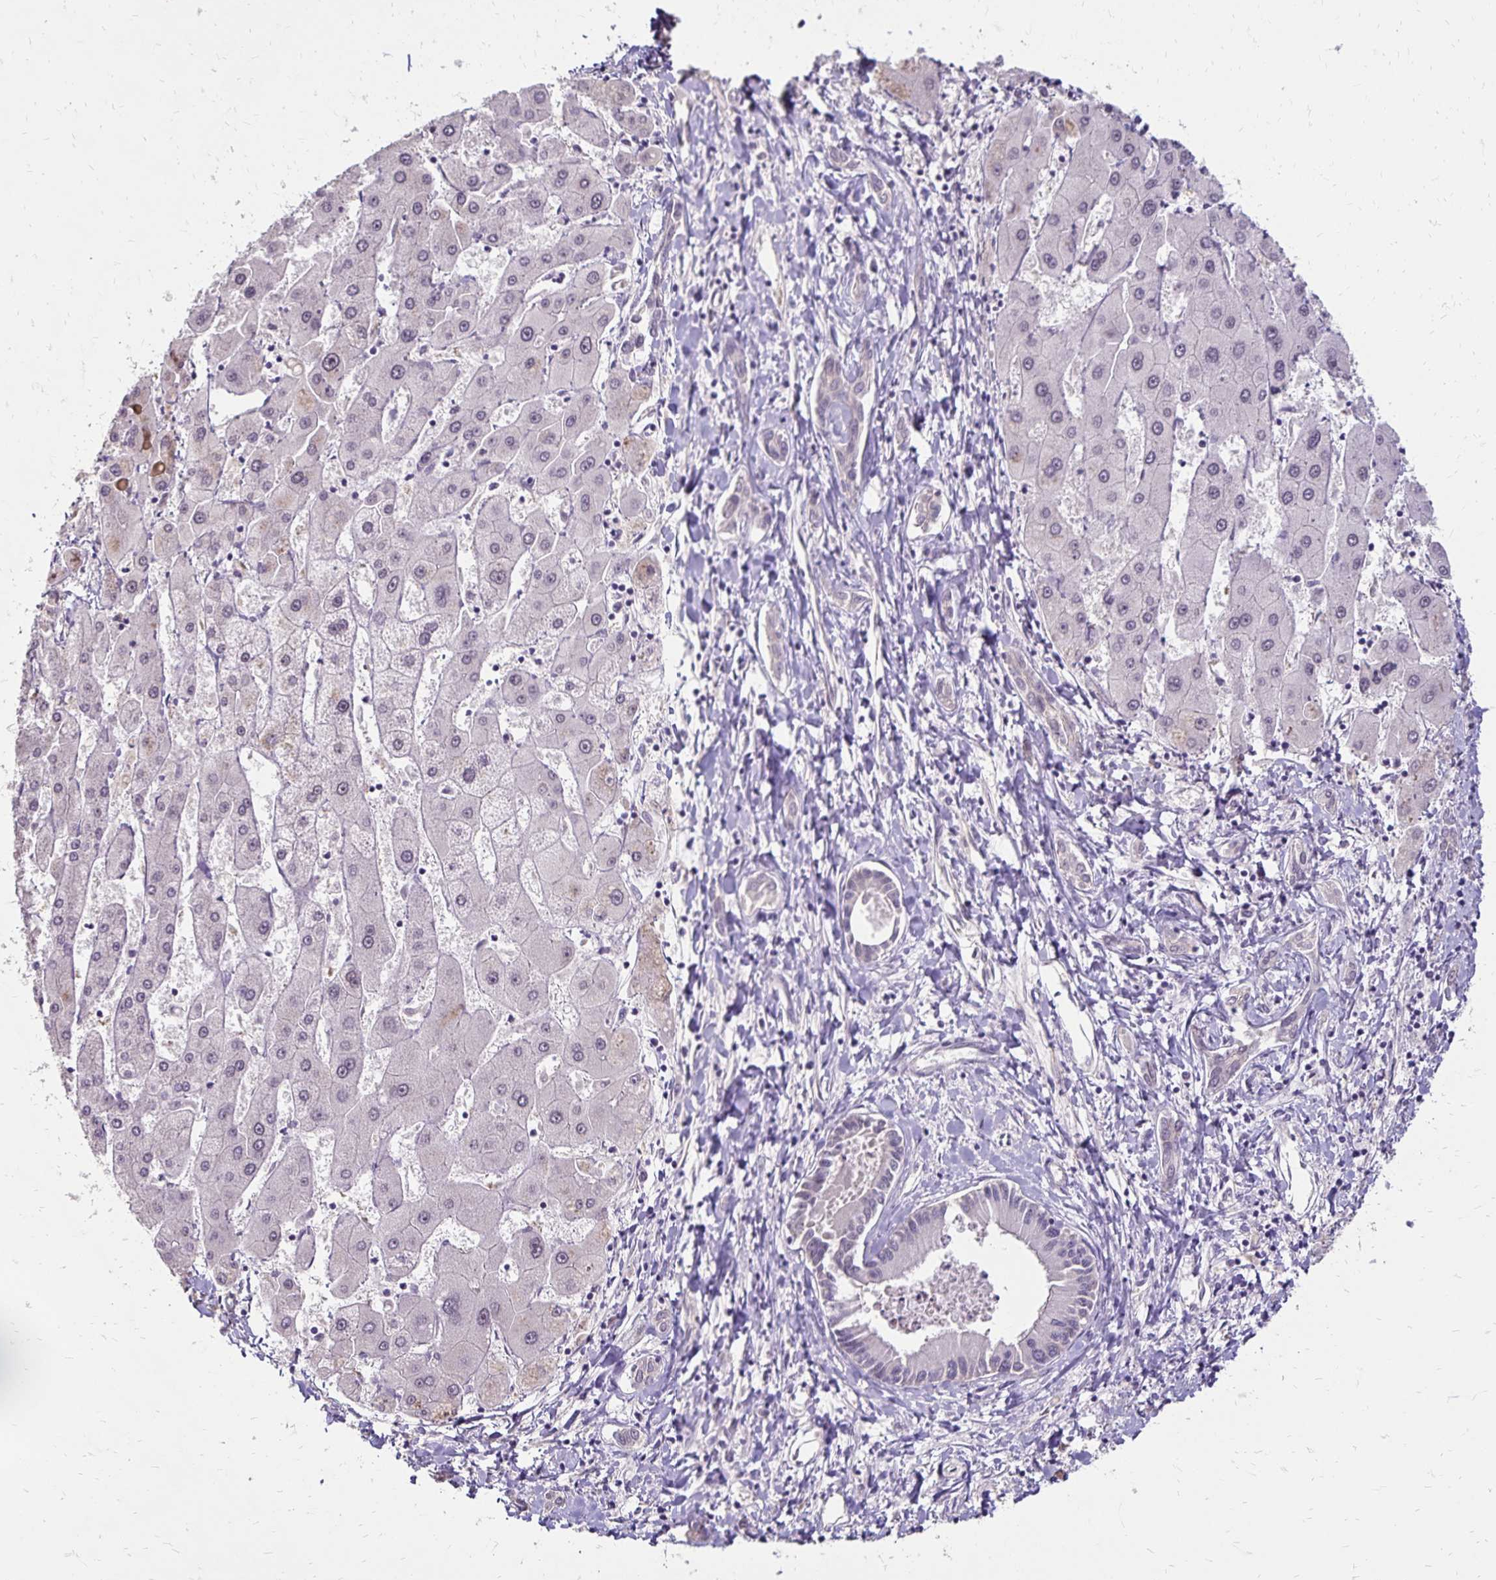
{"staining": {"intensity": "negative", "quantity": "none", "location": "none"}, "tissue": "liver cancer", "cell_type": "Tumor cells", "image_type": "cancer", "snomed": [{"axis": "morphology", "description": "Cholangiocarcinoma"}, {"axis": "topography", "description": "Liver"}], "caption": "IHC of liver cholangiocarcinoma shows no positivity in tumor cells.", "gene": "POLB", "patient": {"sex": "male", "age": 66}}